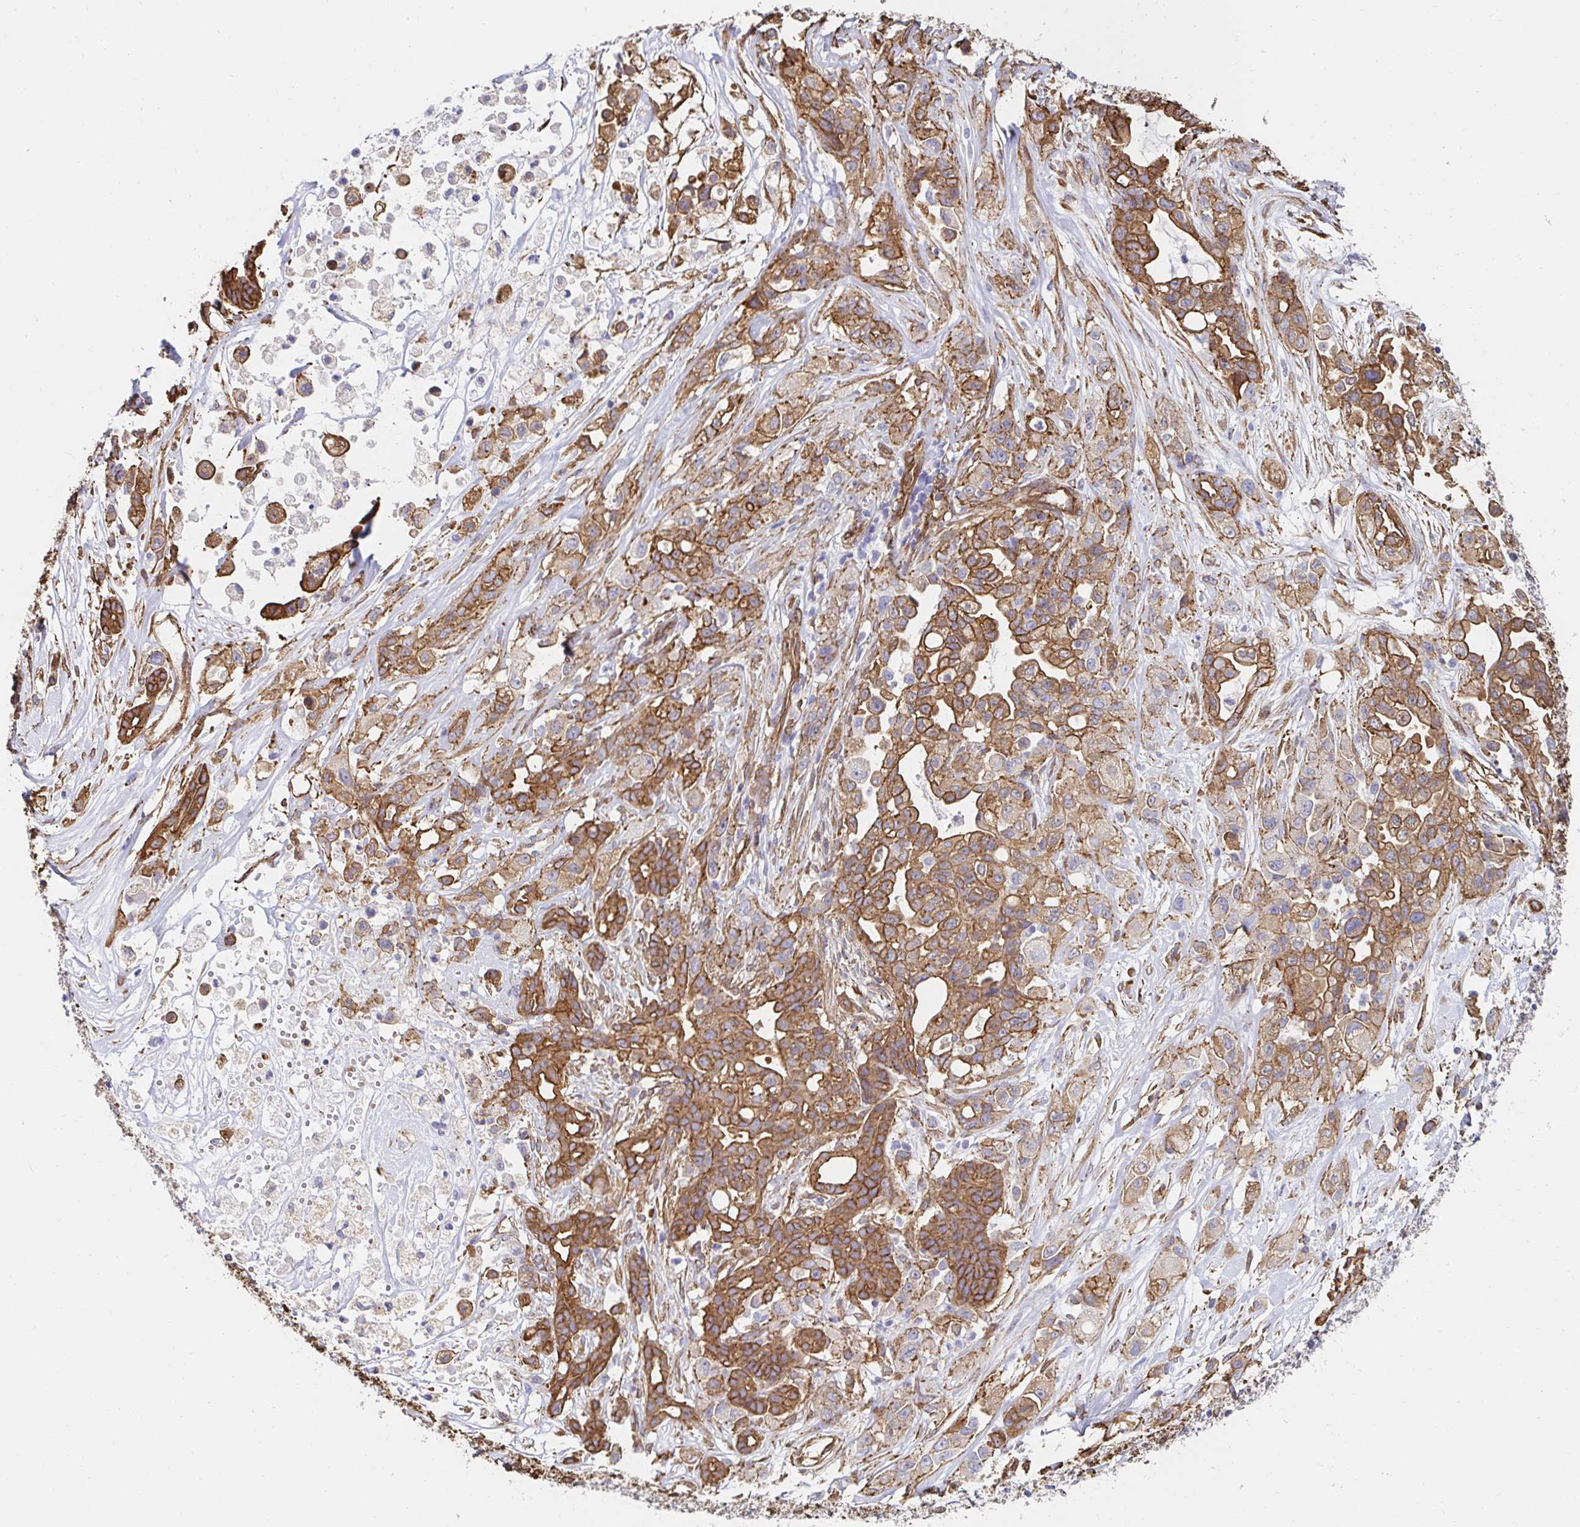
{"staining": {"intensity": "moderate", "quantity": ">75%", "location": "cytoplasmic/membranous"}, "tissue": "pancreatic cancer", "cell_type": "Tumor cells", "image_type": "cancer", "snomed": [{"axis": "morphology", "description": "Adenocarcinoma, NOS"}, {"axis": "topography", "description": "Pancreas"}], "caption": "Immunohistochemistry staining of pancreatic cancer, which displays medium levels of moderate cytoplasmic/membranous positivity in about >75% of tumor cells indicating moderate cytoplasmic/membranous protein staining. The staining was performed using DAB (3,3'-diaminobenzidine) (brown) for protein detection and nuclei were counterstained in hematoxylin (blue).", "gene": "CTTN", "patient": {"sex": "male", "age": 44}}